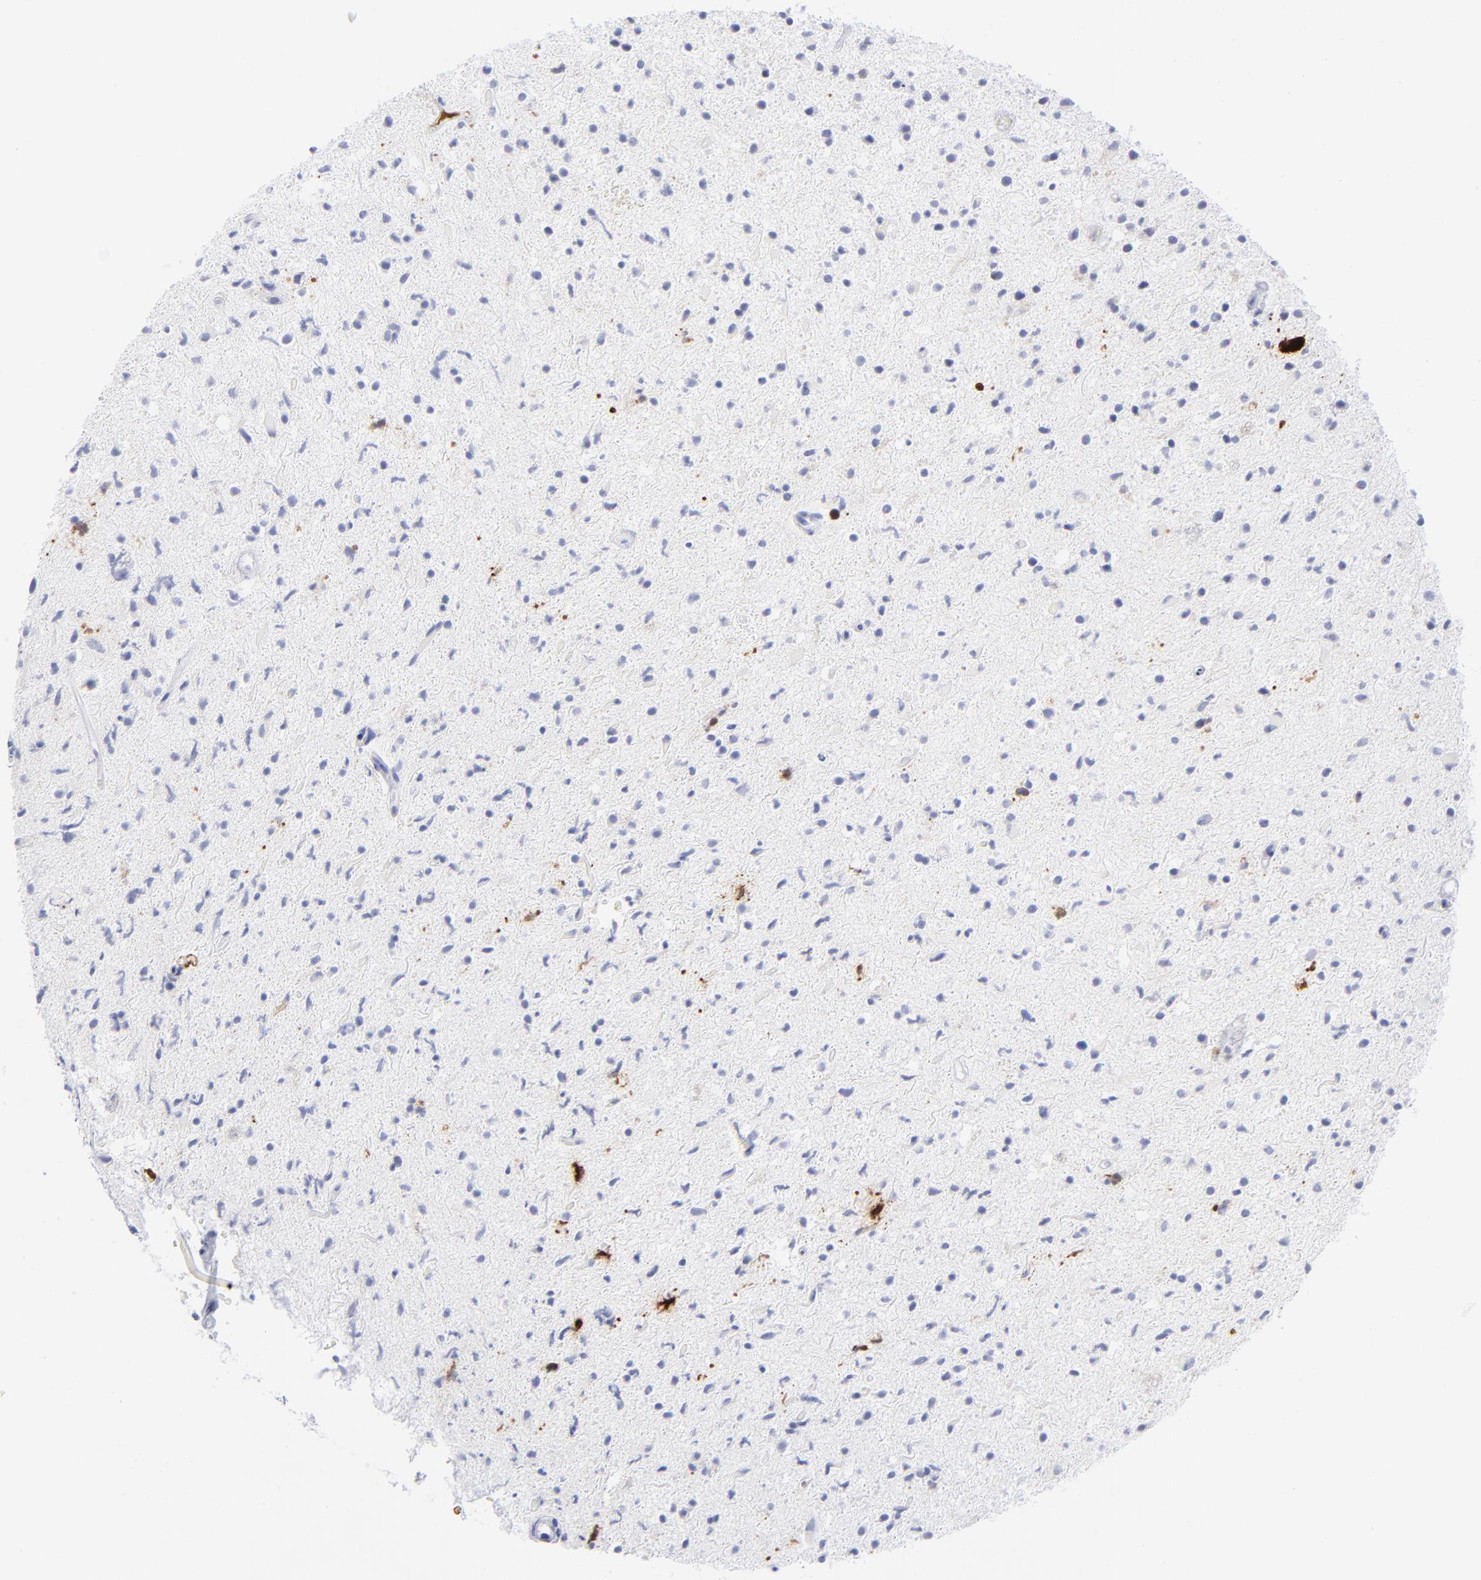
{"staining": {"intensity": "moderate", "quantity": "<25%", "location": "cytoplasmic/membranous"}, "tissue": "glioma", "cell_type": "Tumor cells", "image_type": "cancer", "snomed": [{"axis": "morphology", "description": "Glioma, malignant, High grade"}, {"axis": "topography", "description": "Brain"}], "caption": "Protein staining exhibits moderate cytoplasmic/membranous staining in approximately <25% of tumor cells in malignant high-grade glioma. The staining was performed using DAB, with brown indicating positive protein expression. Nuclei are stained blue with hematoxylin.", "gene": "CCNB1", "patient": {"sex": "male", "age": 33}}